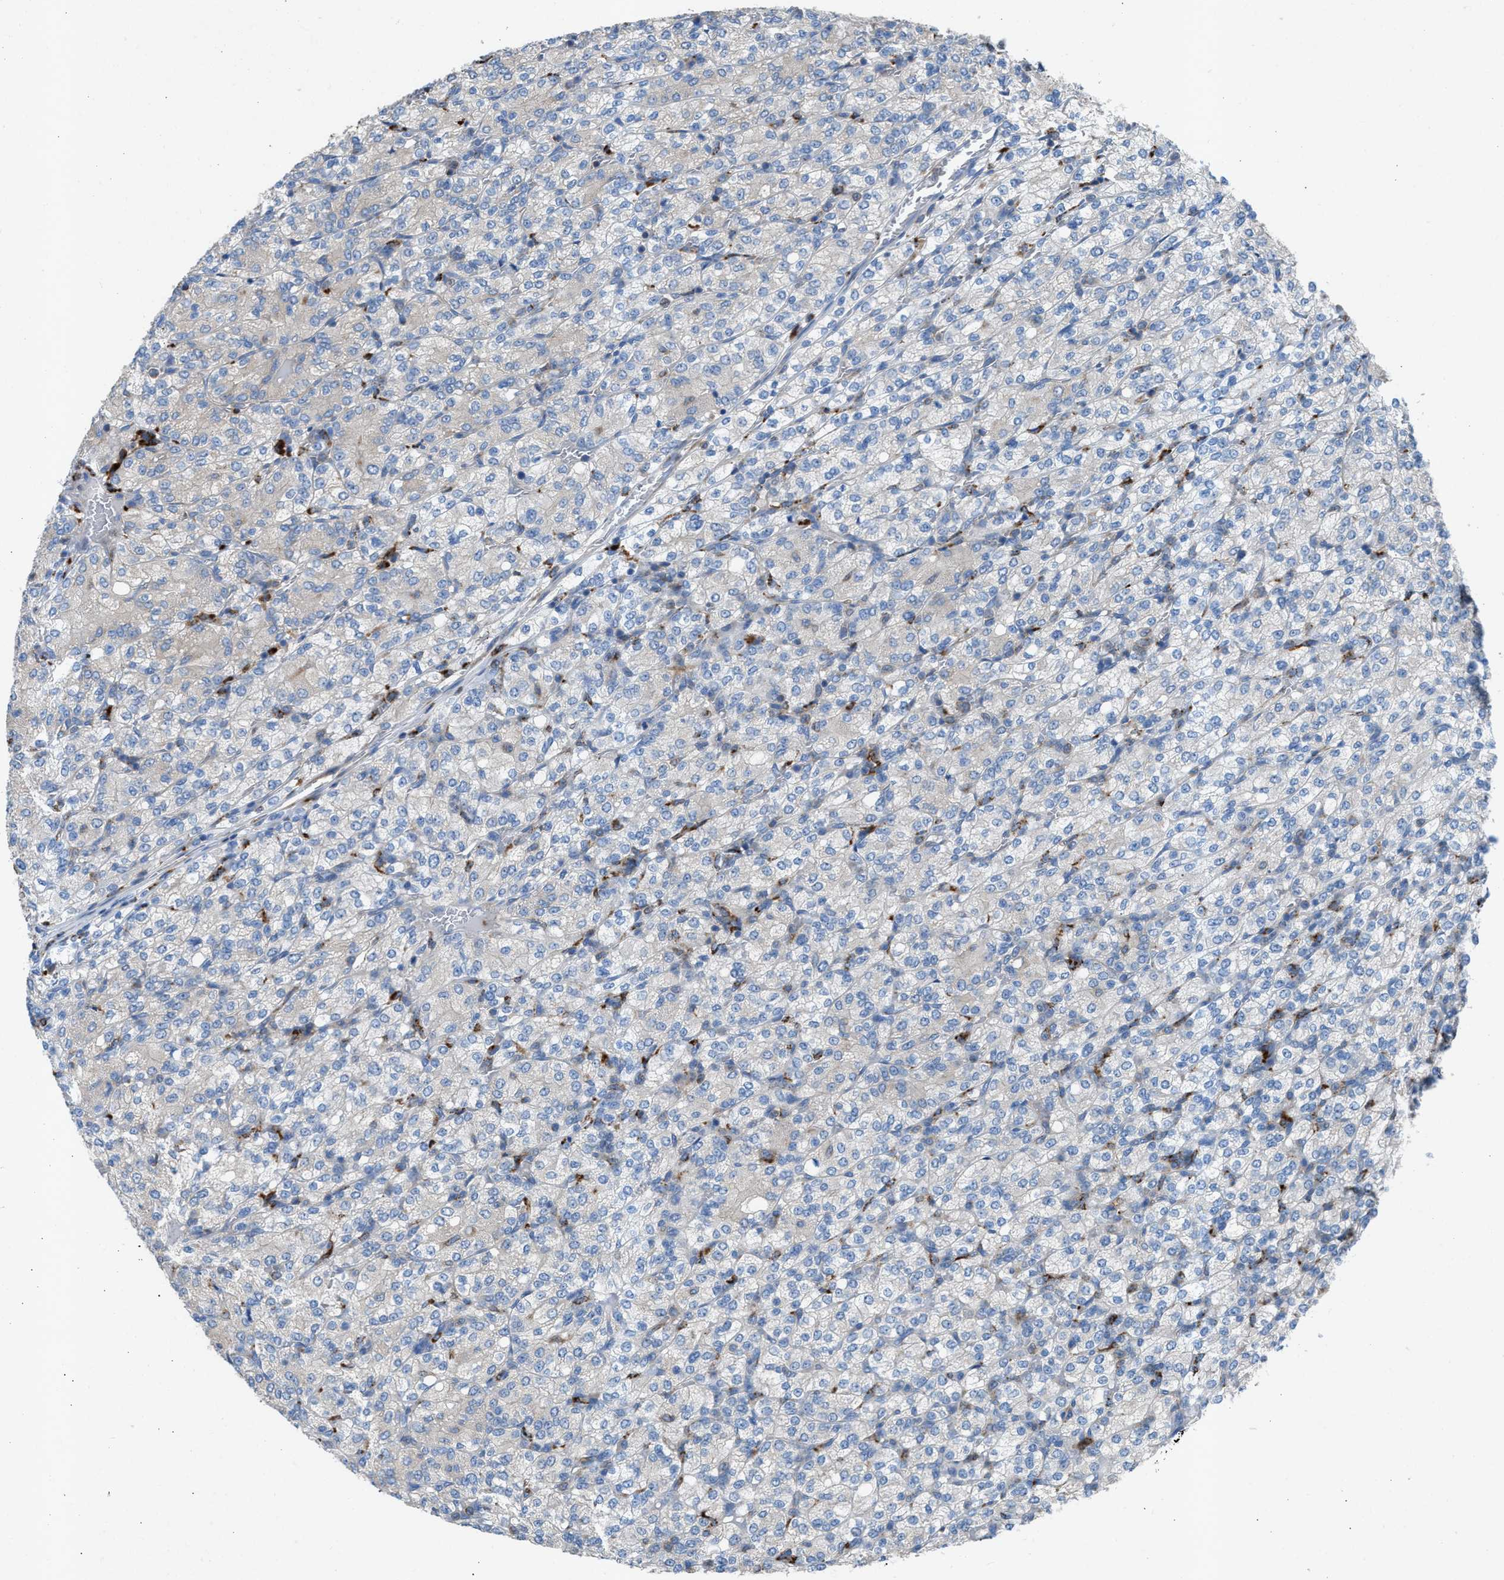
{"staining": {"intensity": "negative", "quantity": "none", "location": "none"}, "tissue": "renal cancer", "cell_type": "Tumor cells", "image_type": "cancer", "snomed": [{"axis": "morphology", "description": "Adenocarcinoma, NOS"}, {"axis": "topography", "description": "Kidney"}], "caption": "This is an IHC image of adenocarcinoma (renal). There is no positivity in tumor cells.", "gene": "AOAH", "patient": {"sex": "male", "age": 77}}